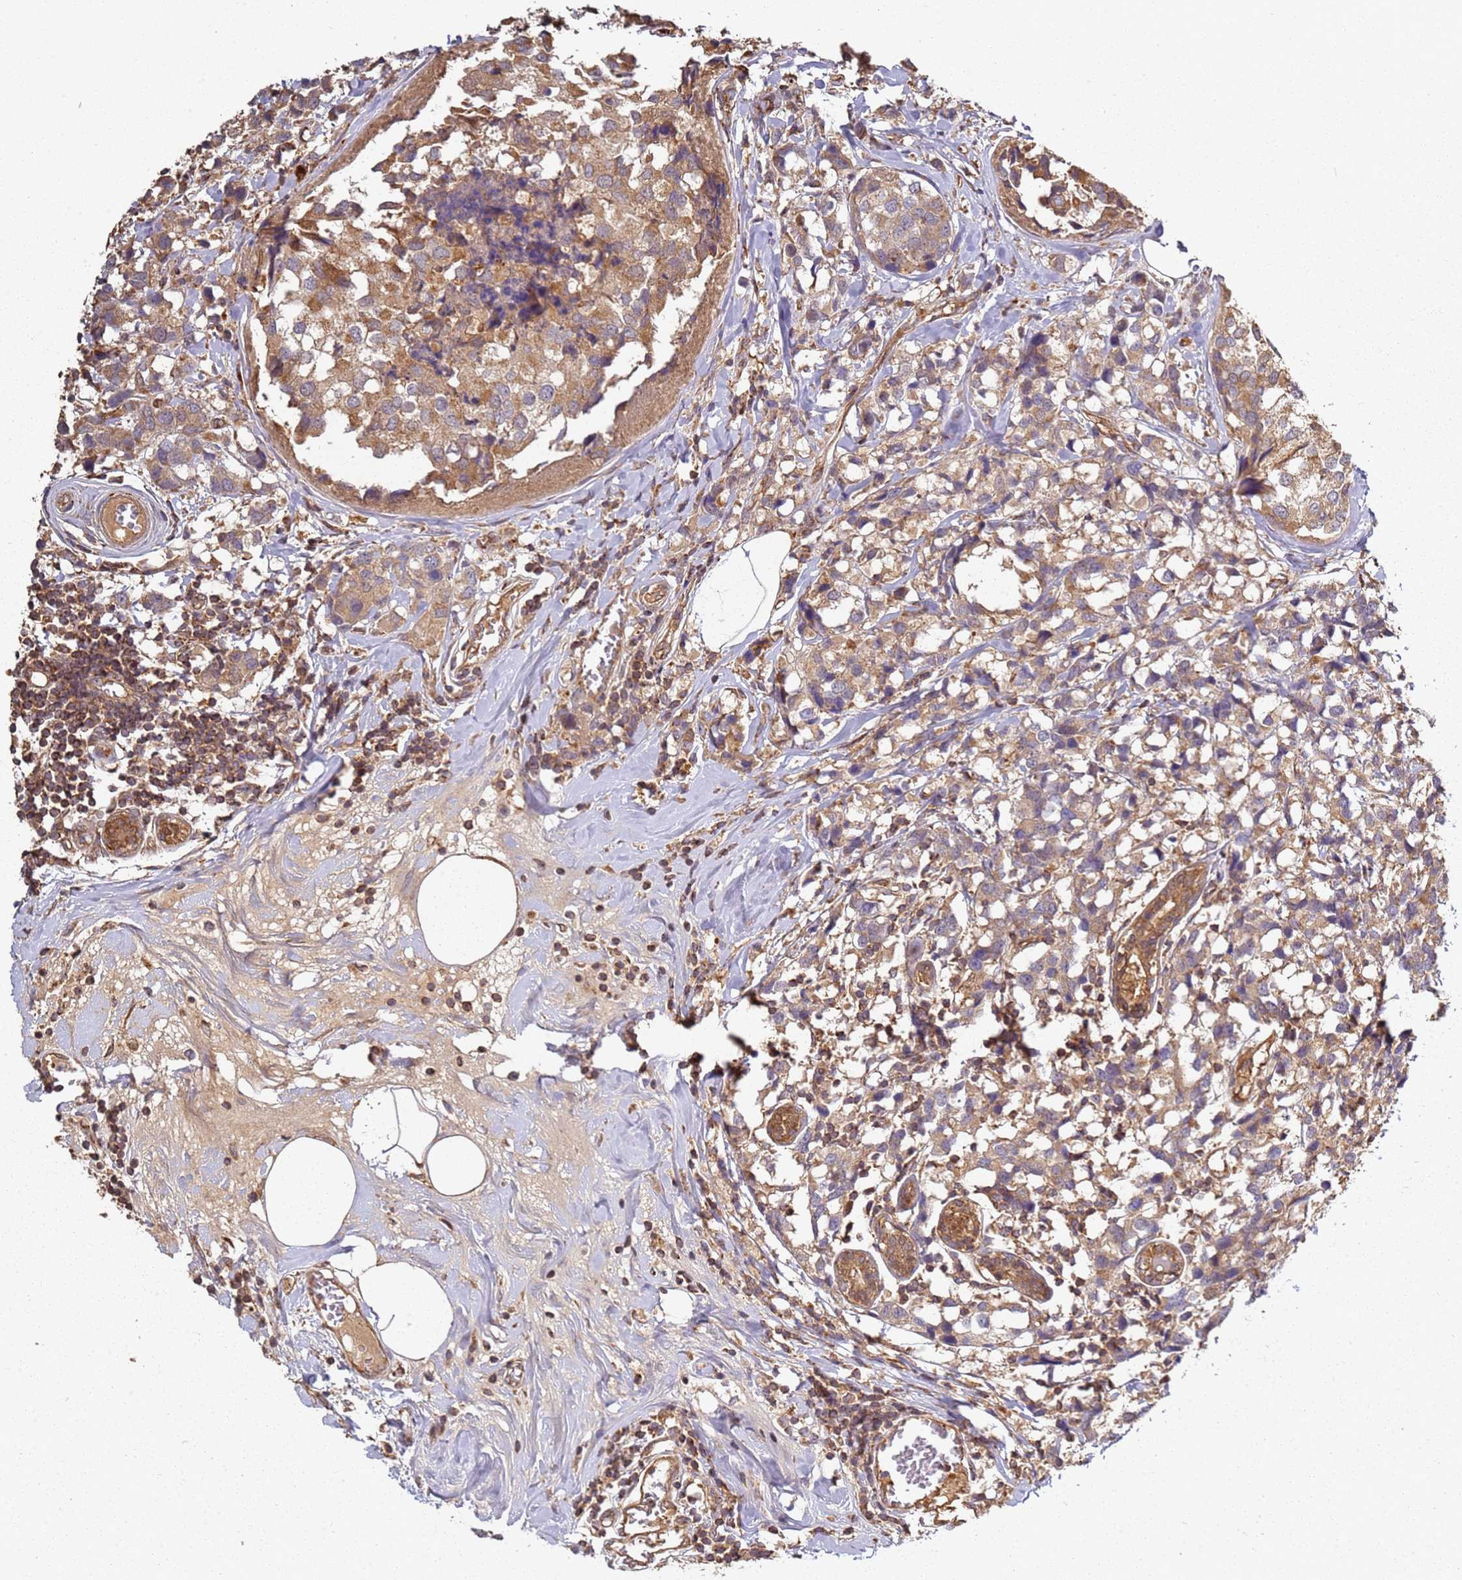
{"staining": {"intensity": "moderate", "quantity": ">75%", "location": "cytoplasmic/membranous"}, "tissue": "breast cancer", "cell_type": "Tumor cells", "image_type": "cancer", "snomed": [{"axis": "morphology", "description": "Lobular carcinoma"}, {"axis": "topography", "description": "Breast"}], "caption": "Human breast cancer stained with a protein marker reveals moderate staining in tumor cells.", "gene": "SCGB2B2", "patient": {"sex": "female", "age": 59}}